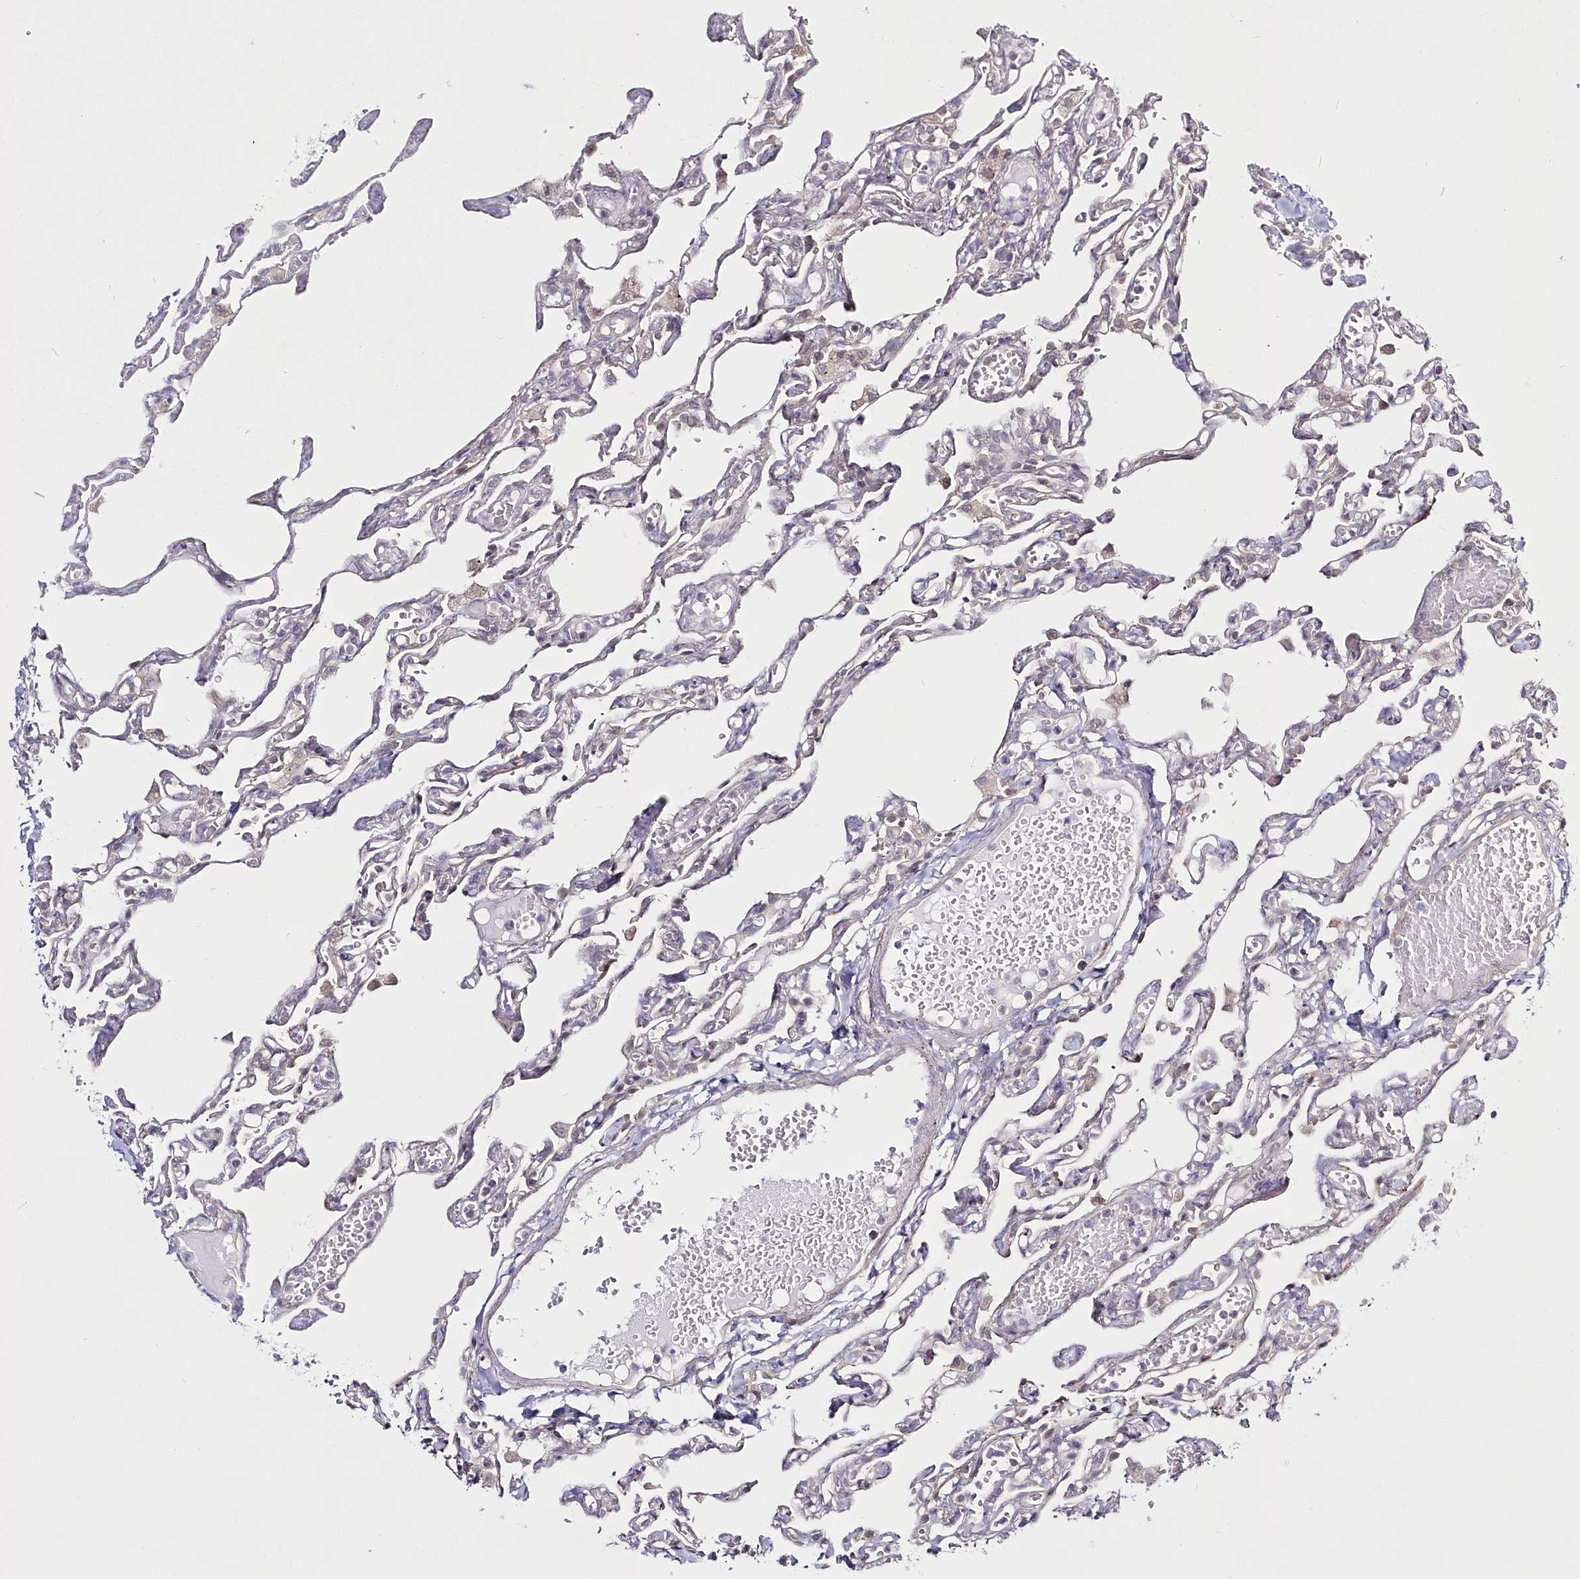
{"staining": {"intensity": "negative", "quantity": "none", "location": "none"}, "tissue": "lung", "cell_type": "Alveolar cells", "image_type": "normal", "snomed": [{"axis": "morphology", "description": "Normal tissue, NOS"}, {"axis": "topography", "description": "Lung"}], "caption": "High power microscopy image of an immunohistochemistry (IHC) image of normal lung, revealing no significant staining in alveolar cells.", "gene": "SPINK13", "patient": {"sex": "male", "age": 21}}